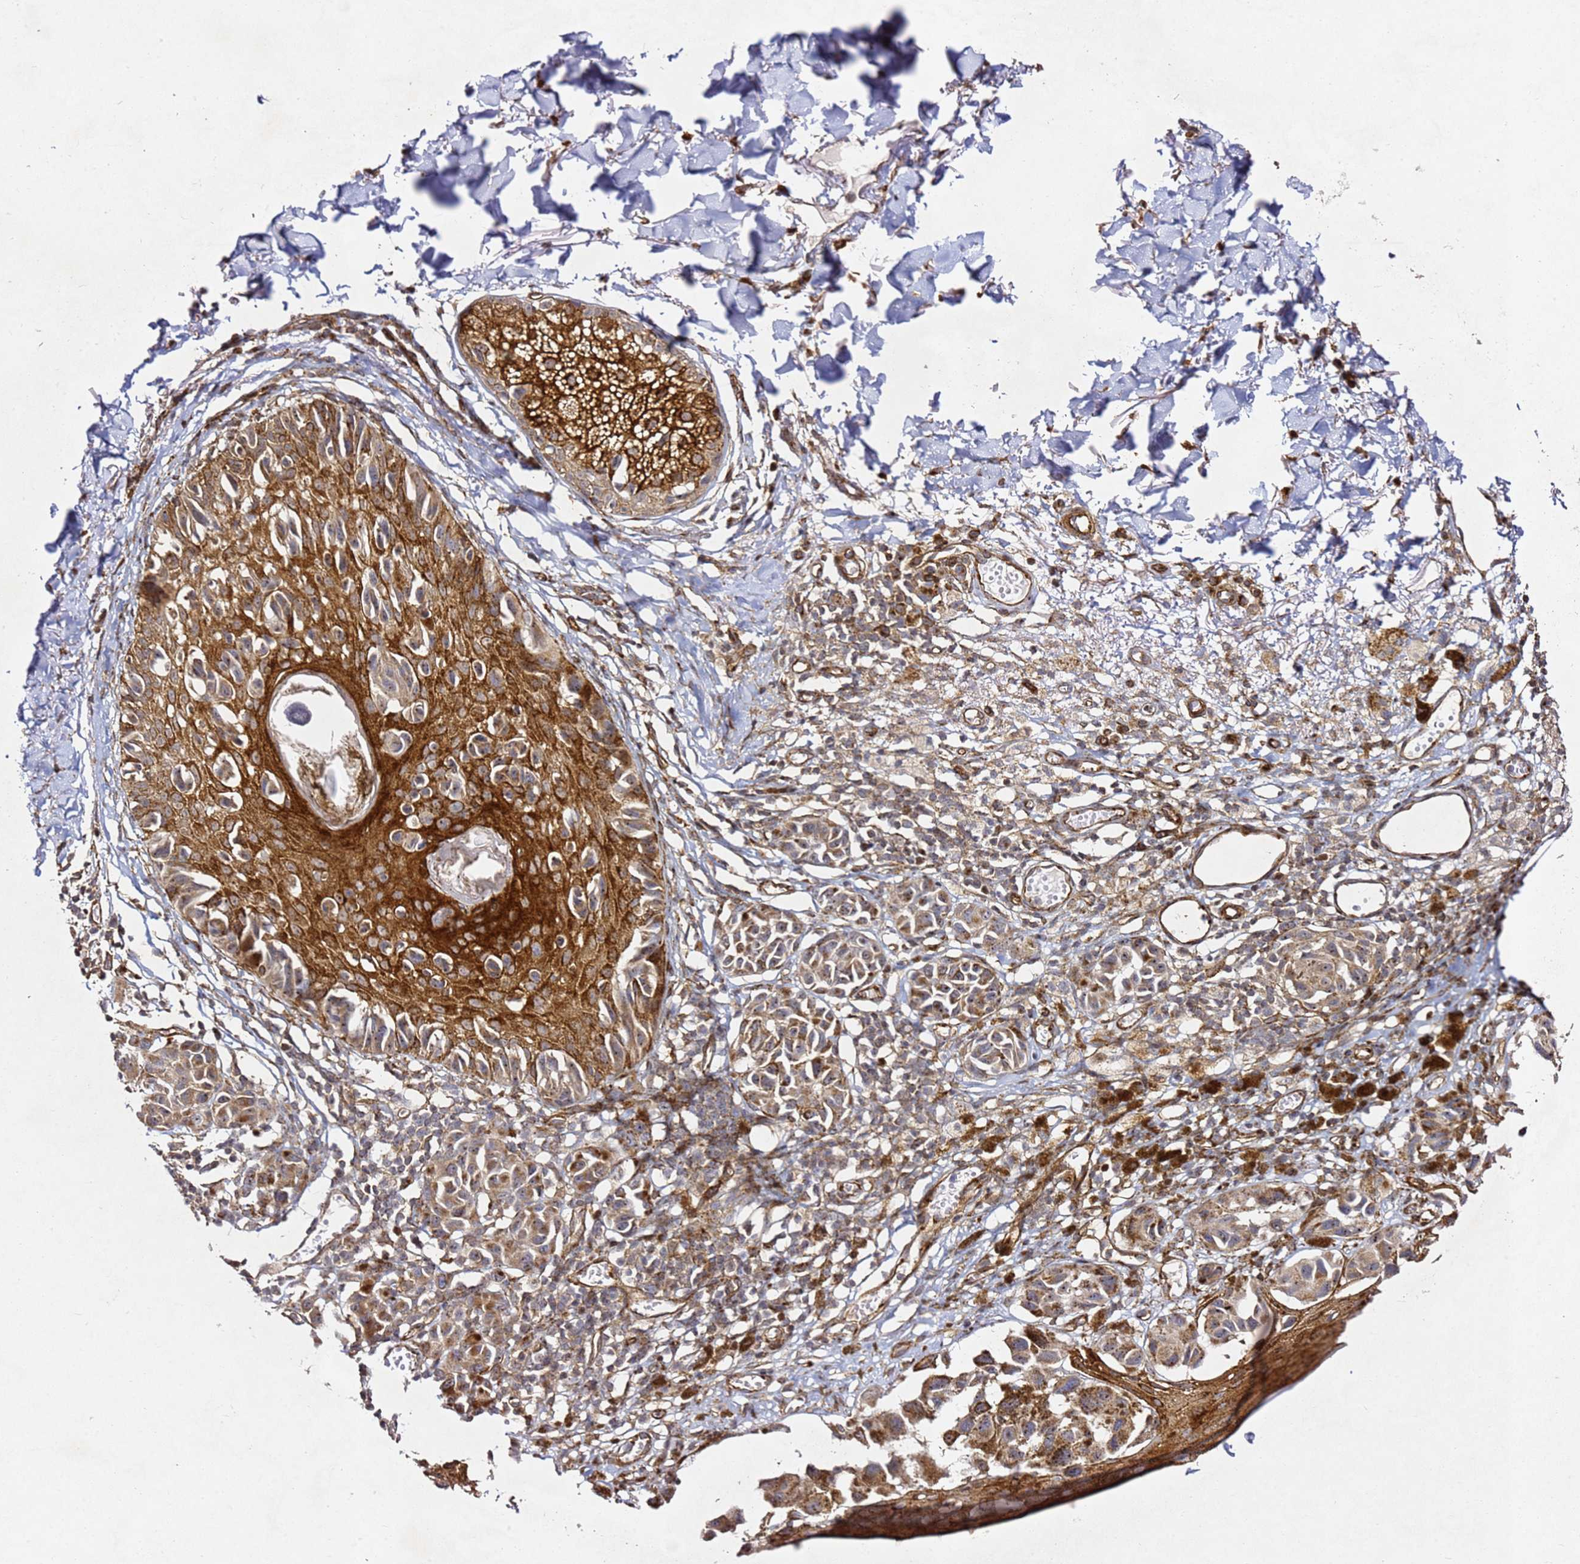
{"staining": {"intensity": "moderate", "quantity": "25%-75%", "location": "cytoplasmic/membranous"}, "tissue": "melanoma", "cell_type": "Tumor cells", "image_type": "cancer", "snomed": [{"axis": "morphology", "description": "Malignant melanoma, NOS"}, {"axis": "topography", "description": "Skin"}], "caption": "Protein analysis of malignant melanoma tissue shows moderate cytoplasmic/membranous positivity in about 25%-75% of tumor cells. The staining was performed using DAB (3,3'-diaminobenzidine), with brown indicating positive protein expression. Nuclei are stained blue with hematoxylin.", "gene": "ZNF296", "patient": {"sex": "male", "age": 73}}